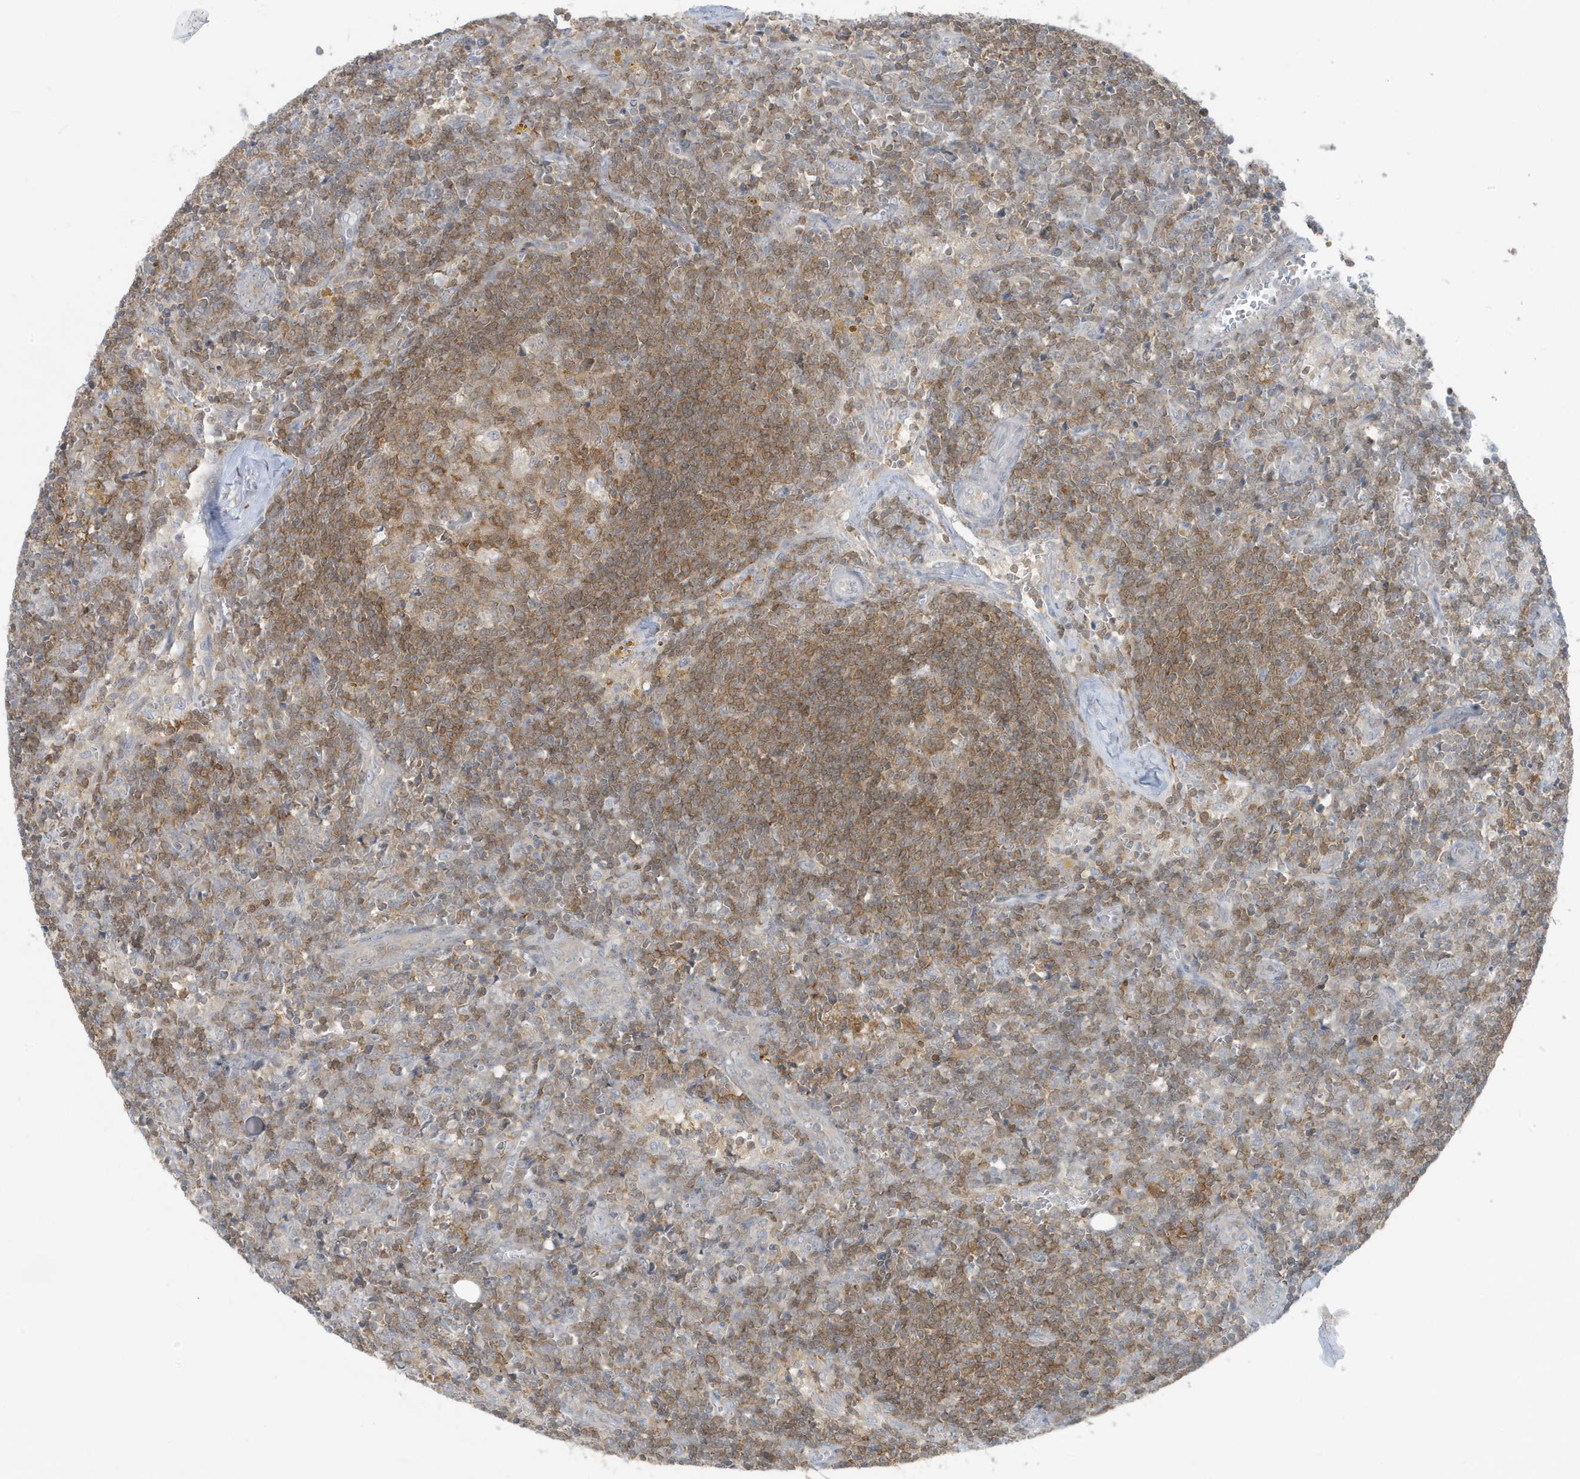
{"staining": {"intensity": "moderate", "quantity": "25%-75%", "location": "cytoplasmic/membranous"}, "tissue": "lymph node", "cell_type": "Germinal center cells", "image_type": "normal", "snomed": [{"axis": "morphology", "description": "Normal tissue, NOS"}, {"axis": "morphology", "description": "Squamous cell carcinoma, metastatic, NOS"}, {"axis": "topography", "description": "Lymph node"}], "caption": "Immunohistochemical staining of unremarkable human lymph node shows medium levels of moderate cytoplasmic/membranous expression in about 25%-75% of germinal center cells.", "gene": "OGA", "patient": {"sex": "male", "age": 73}}